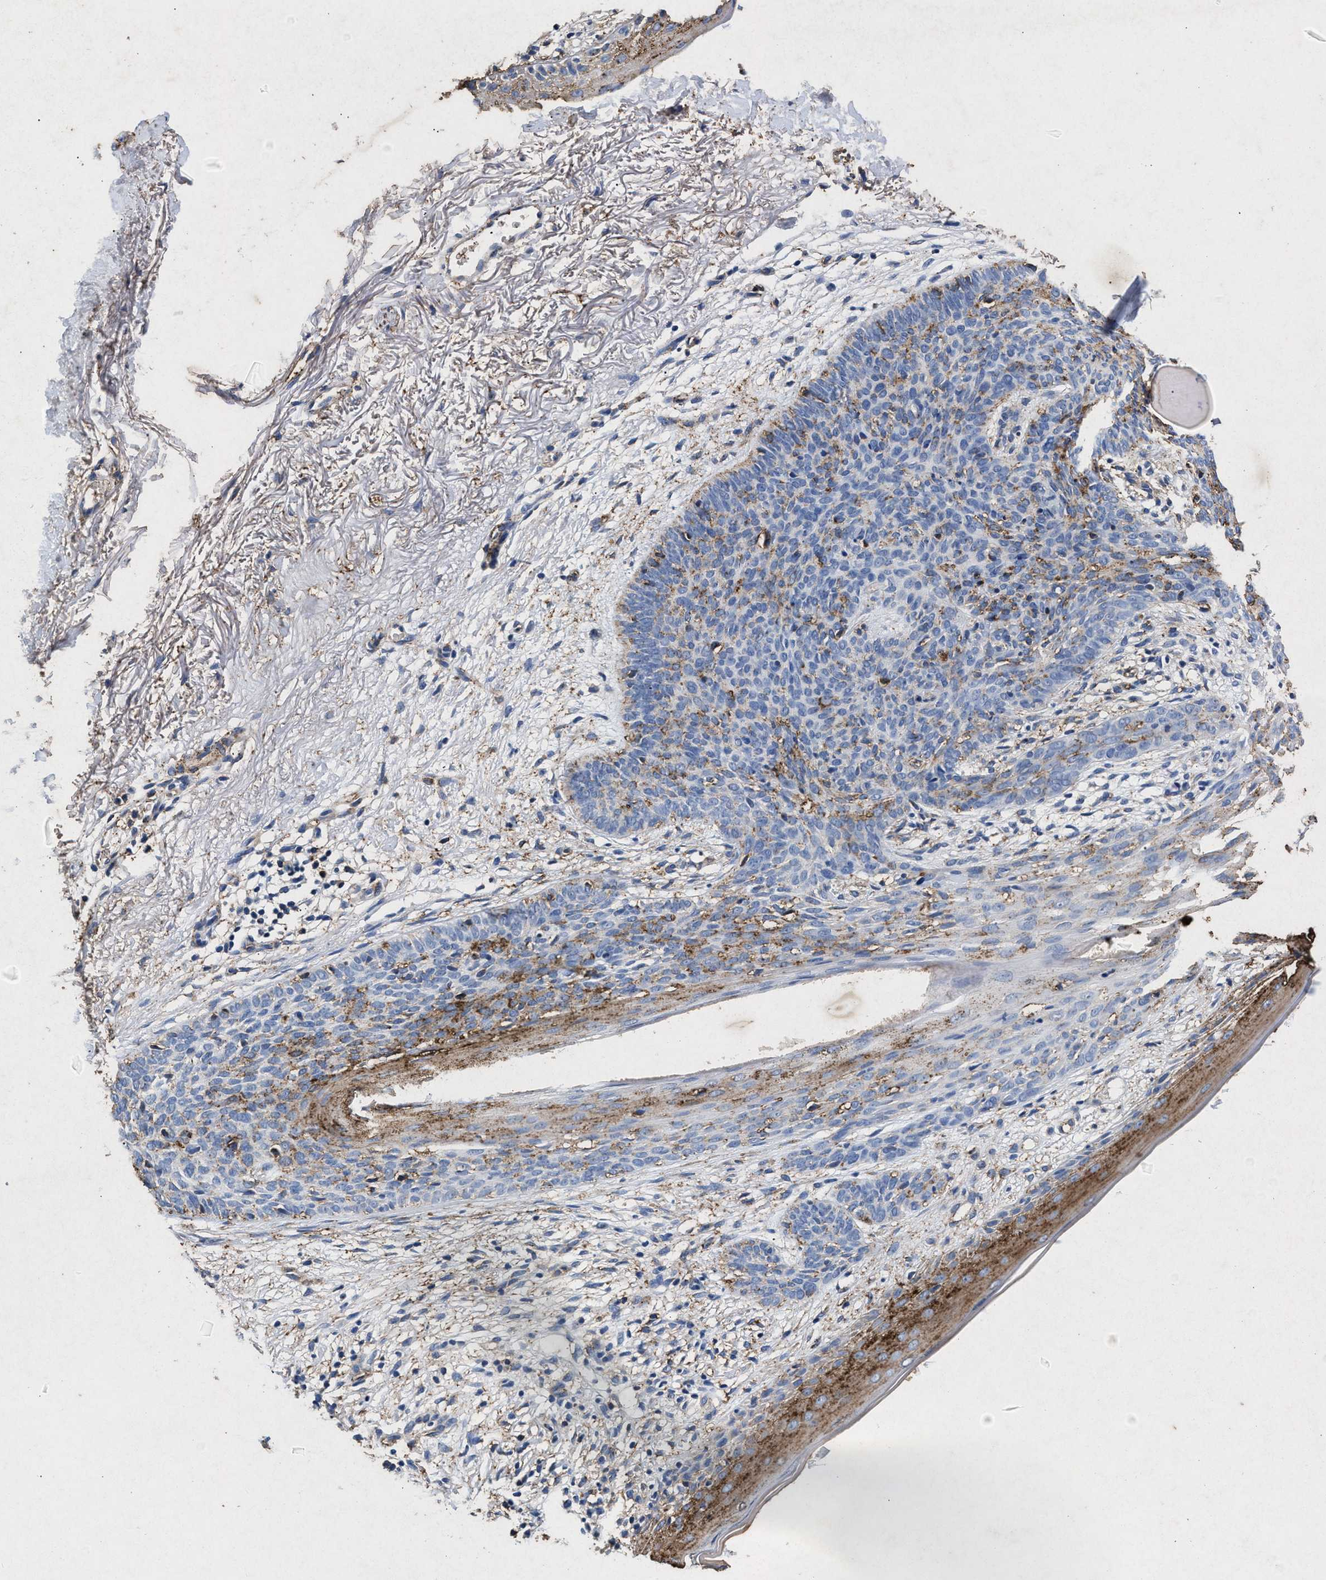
{"staining": {"intensity": "moderate", "quantity": "<25%", "location": "cytoplasmic/membranous"}, "tissue": "skin cancer", "cell_type": "Tumor cells", "image_type": "cancer", "snomed": [{"axis": "morphology", "description": "Basal cell carcinoma"}, {"axis": "topography", "description": "Skin"}], "caption": "Approximately <25% of tumor cells in human skin cancer display moderate cytoplasmic/membranous protein expression as visualized by brown immunohistochemical staining.", "gene": "LTB4R2", "patient": {"sex": "female", "age": 70}}